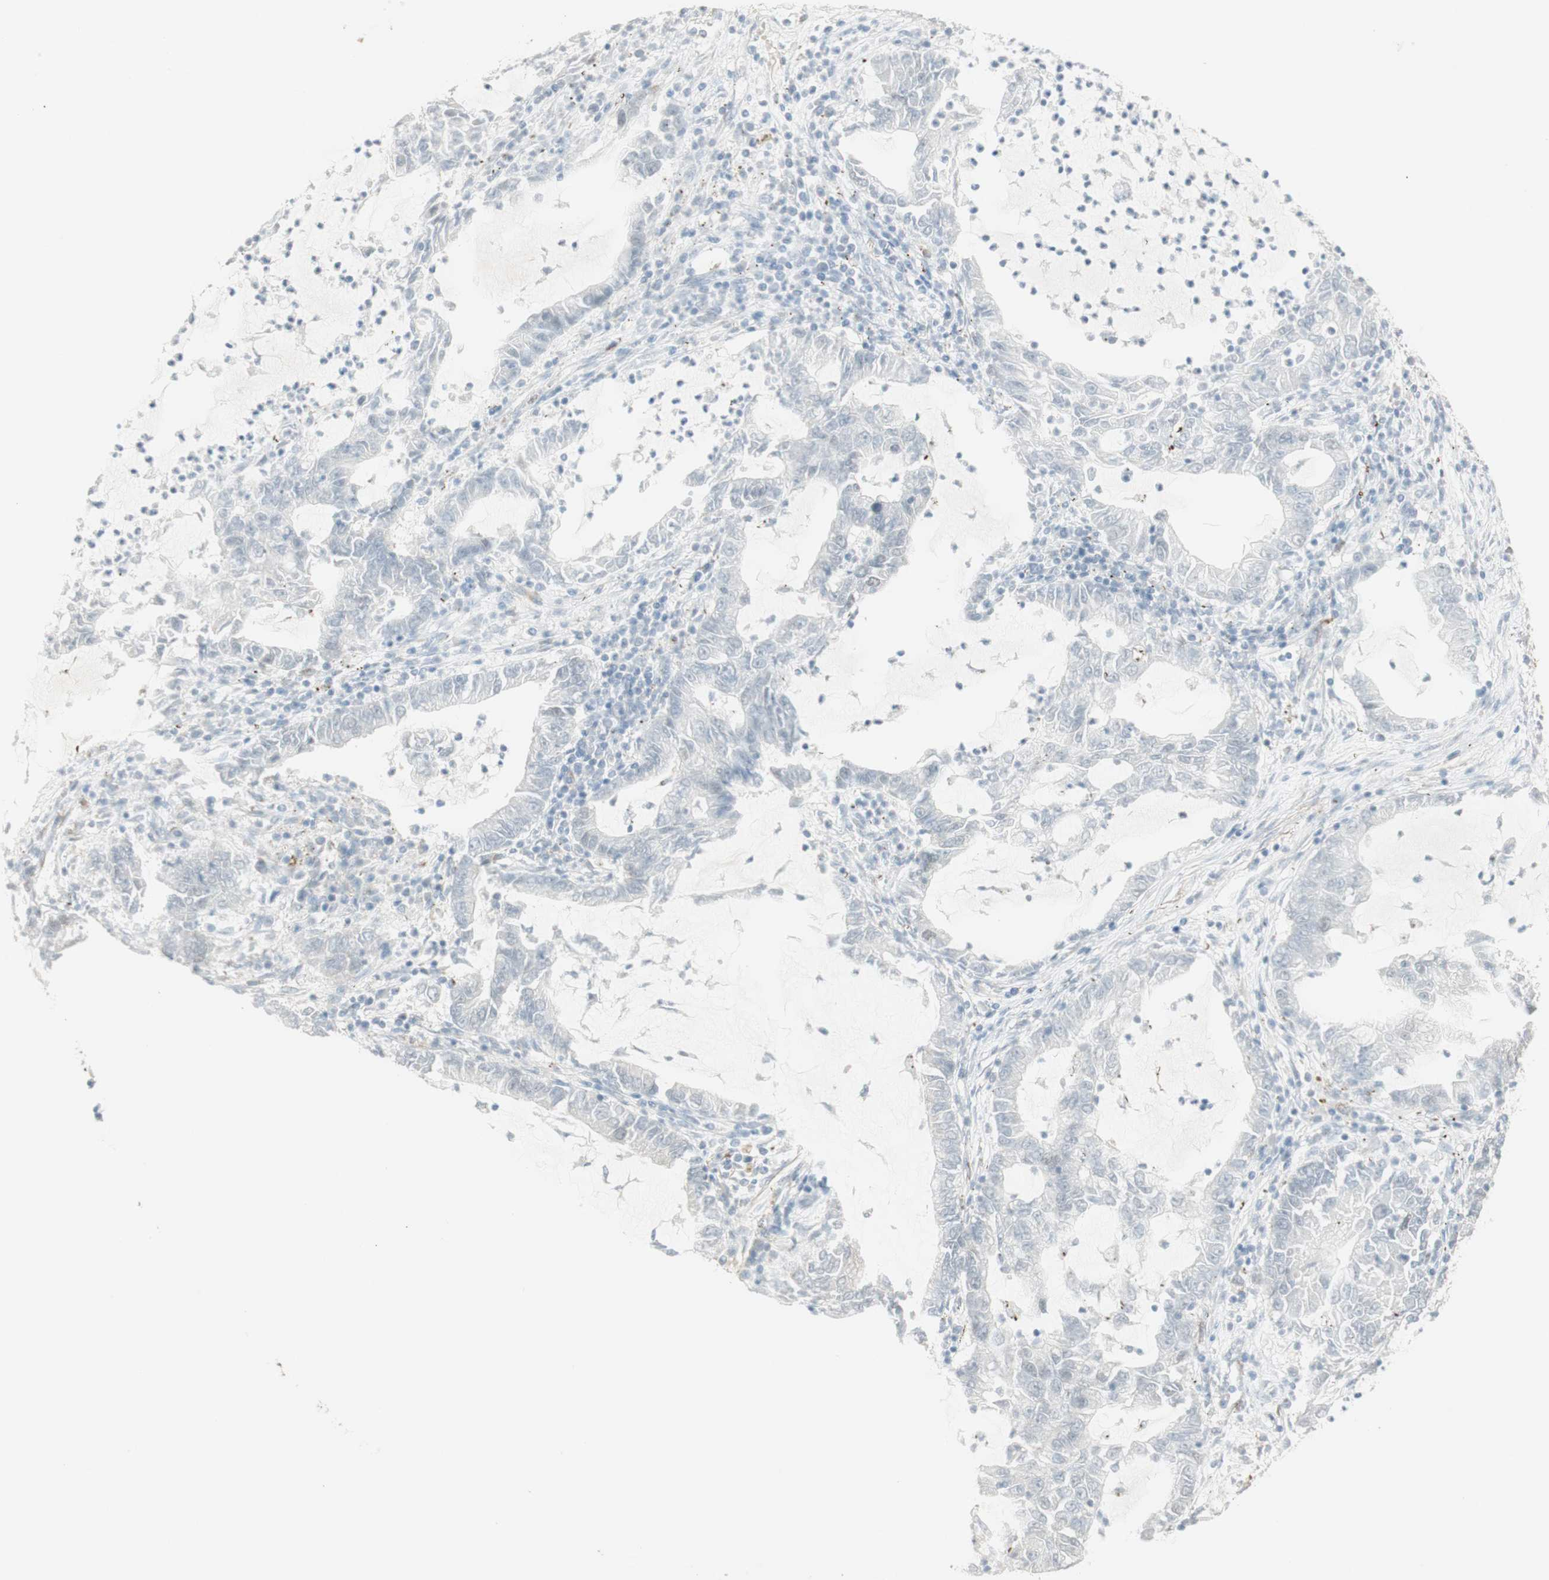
{"staining": {"intensity": "negative", "quantity": "none", "location": "none"}, "tissue": "lung cancer", "cell_type": "Tumor cells", "image_type": "cancer", "snomed": [{"axis": "morphology", "description": "Adenocarcinoma, NOS"}, {"axis": "topography", "description": "Lung"}], "caption": "The image displays no staining of tumor cells in adenocarcinoma (lung). (DAB immunohistochemistry, high magnification).", "gene": "MUC3A", "patient": {"sex": "female", "age": 51}}